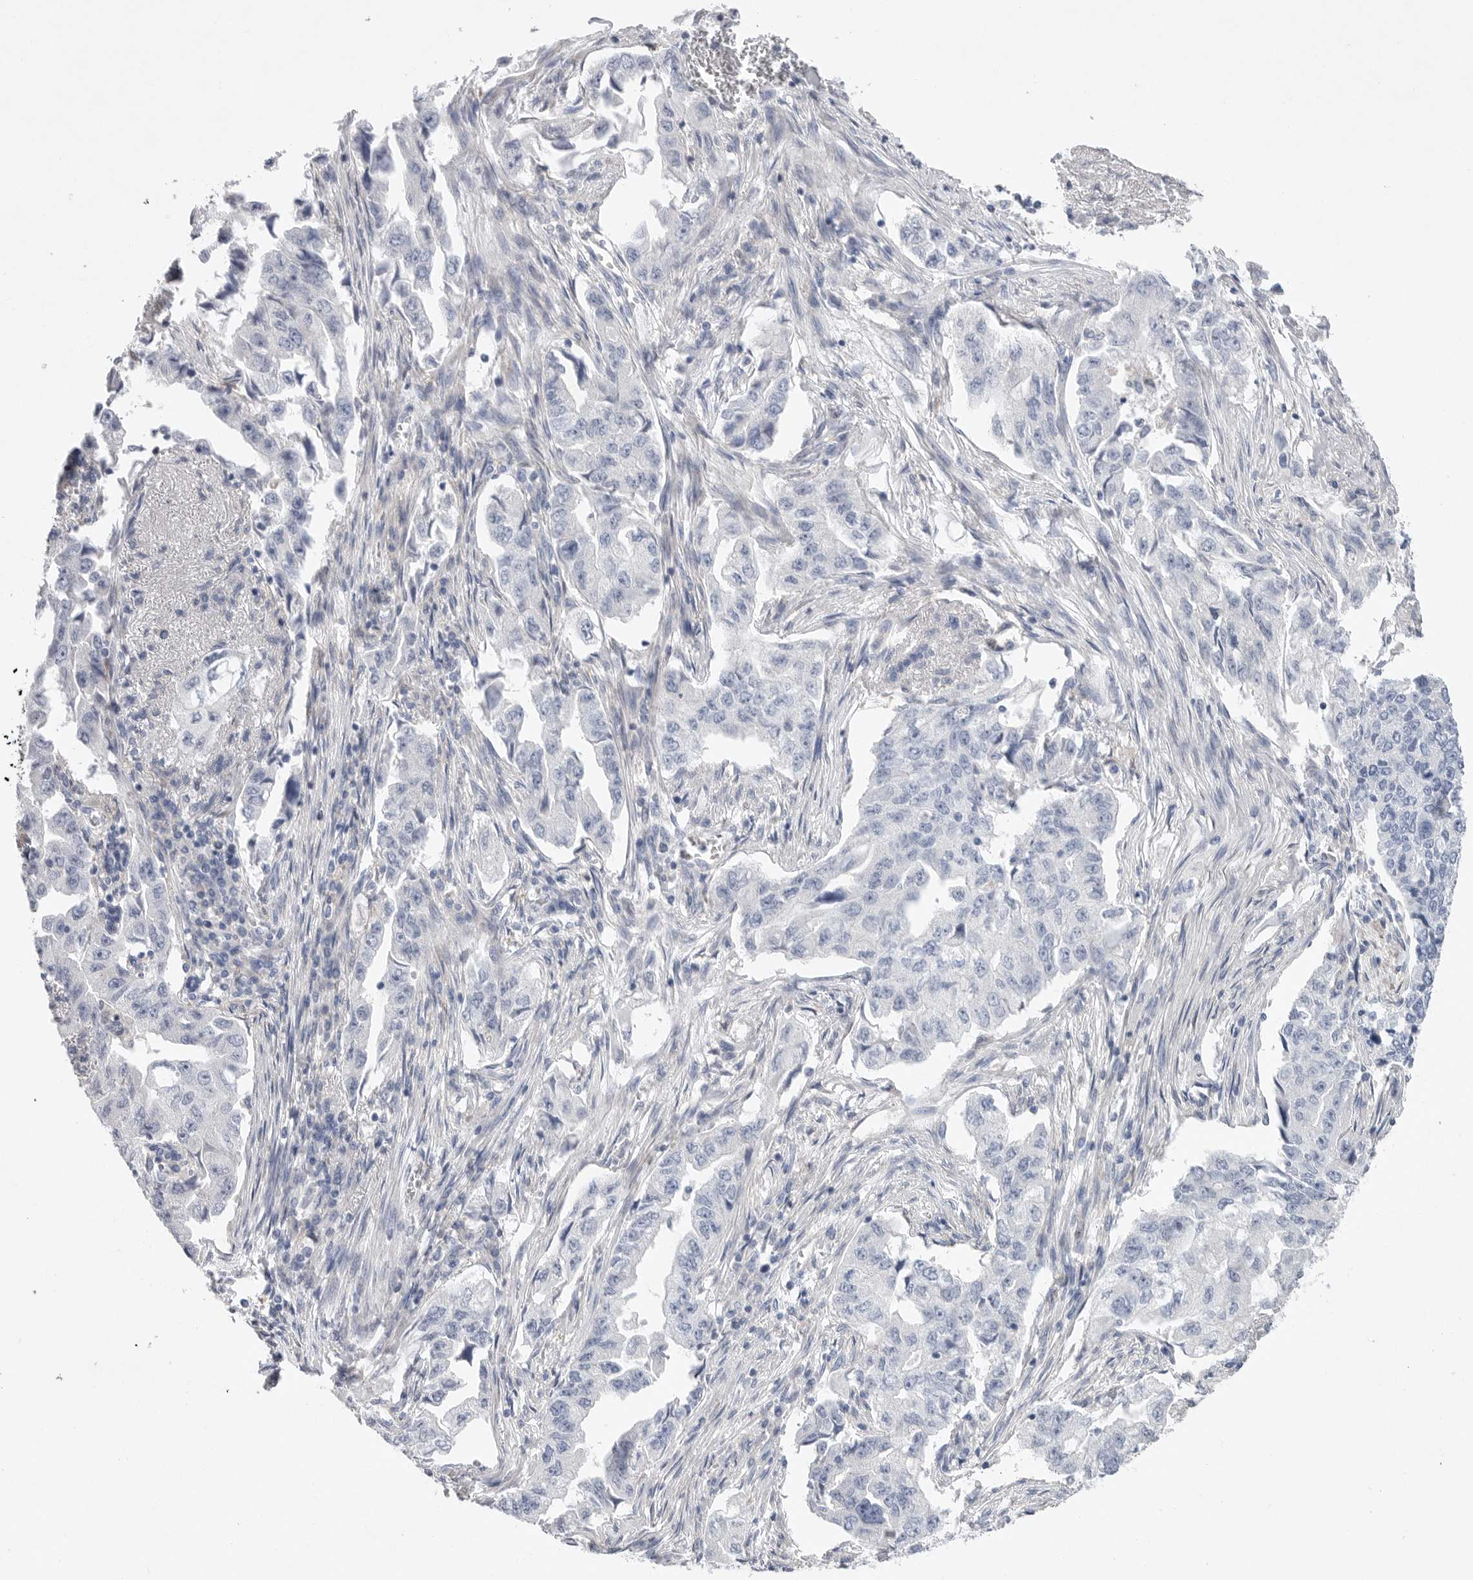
{"staining": {"intensity": "negative", "quantity": "none", "location": "none"}, "tissue": "lung cancer", "cell_type": "Tumor cells", "image_type": "cancer", "snomed": [{"axis": "morphology", "description": "Adenocarcinoma, NOS"}, {"axis": "topography", "description": "Lung"}], "caption": "A histopathology image of human lung adenocarcinoma is negative for staining in tumor cells.", "gene": "CAMK2B", "patient": {"sex": "female", "age": 51}}